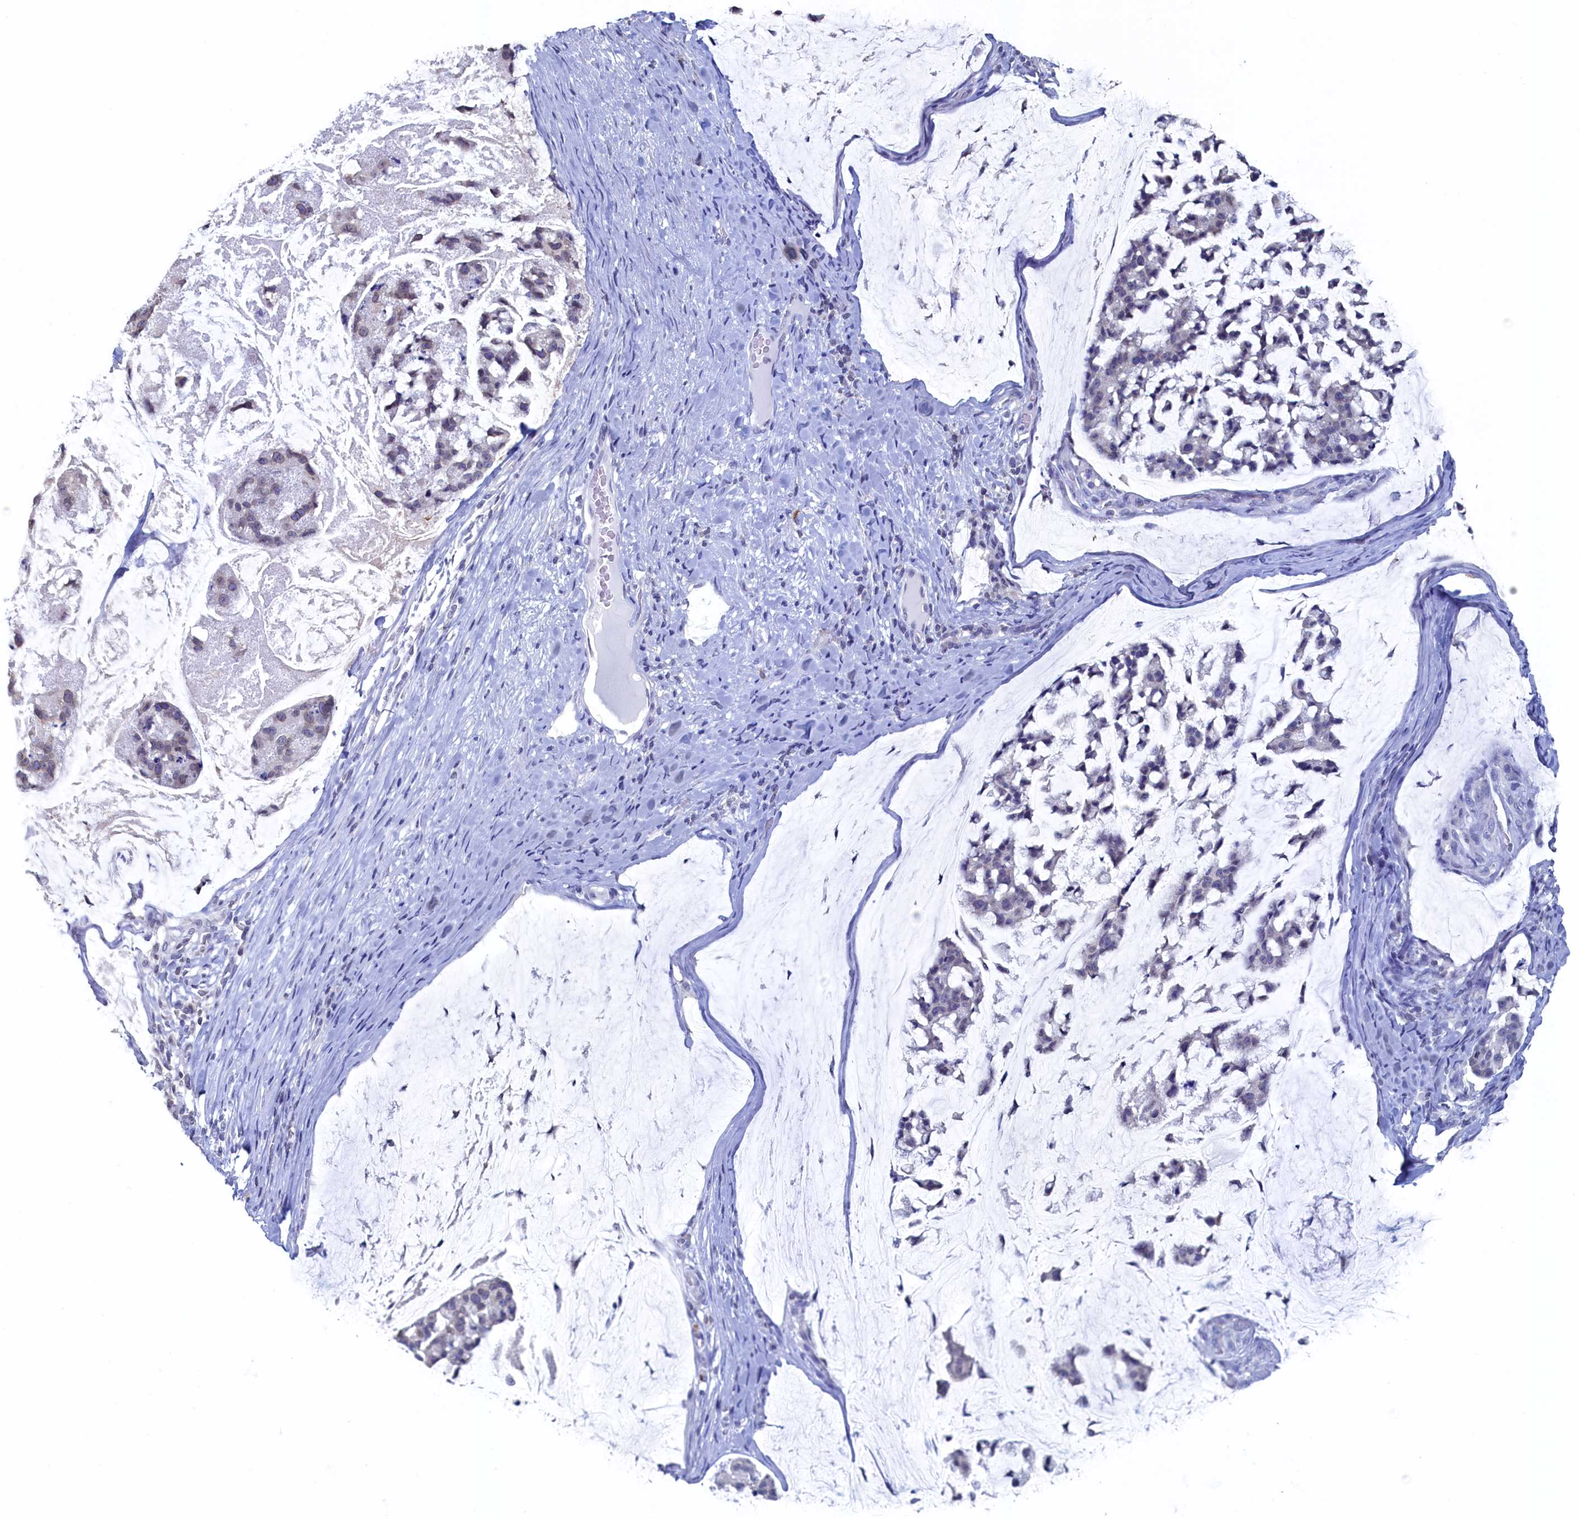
{"staining": {"intensity": "negative", "quantity": "none", "location": "none"}, "tissue": "stomach cancer", "cell_type": "Tumor cells", "image_type": "cancer", "snomed": [{"axis": "morphology", "description": "Adenocarcinoma, NOS"}, {"axis": "topography", "description": "Stomach, lower"}], "caption": "Immunohistochemistry (IHC) of human stomach cancer reveals no positivity in tumor cells.", "gene": "C11orf54", "patient": {"sex": "male", "age": 67}}